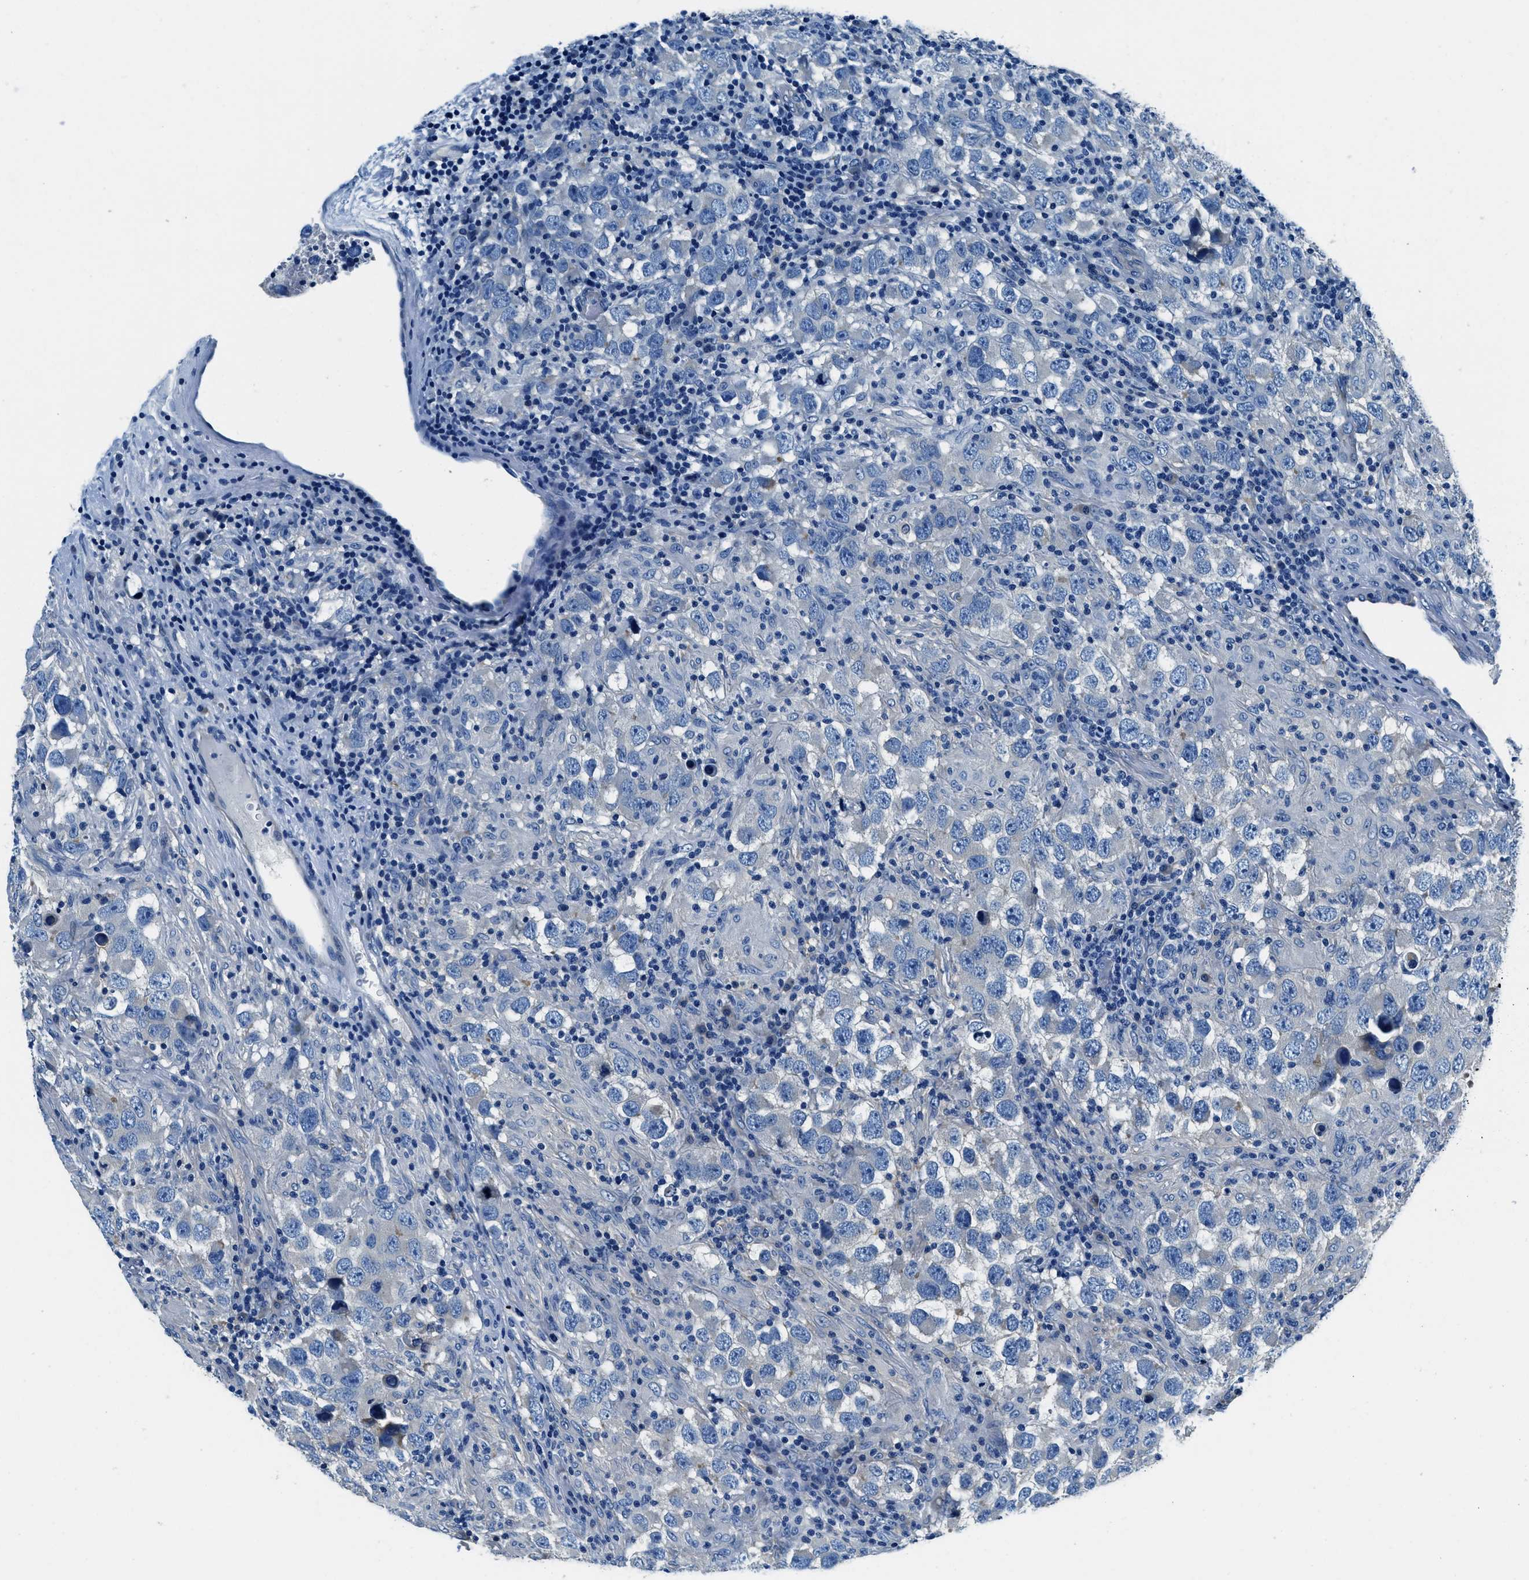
{"staining": {"intensity": "negative", "quantity": "none", "location": "none"}, "tissue": "testis cancer", "cell_type": "Tumor cells", "image_type": "cancer", "snomed": [{"axis": "morphology", "description": "Carcinoma, Embryonal, NOS"}, {"axis": "topography", "description": "Testis"}], "caption": "Embryonal carcinoma (testis) was stained to show a protein in brown. There is no significant expression in tumor cells.", "gene": "TWF1", "patient": {"sex": "male", "age": 21}}